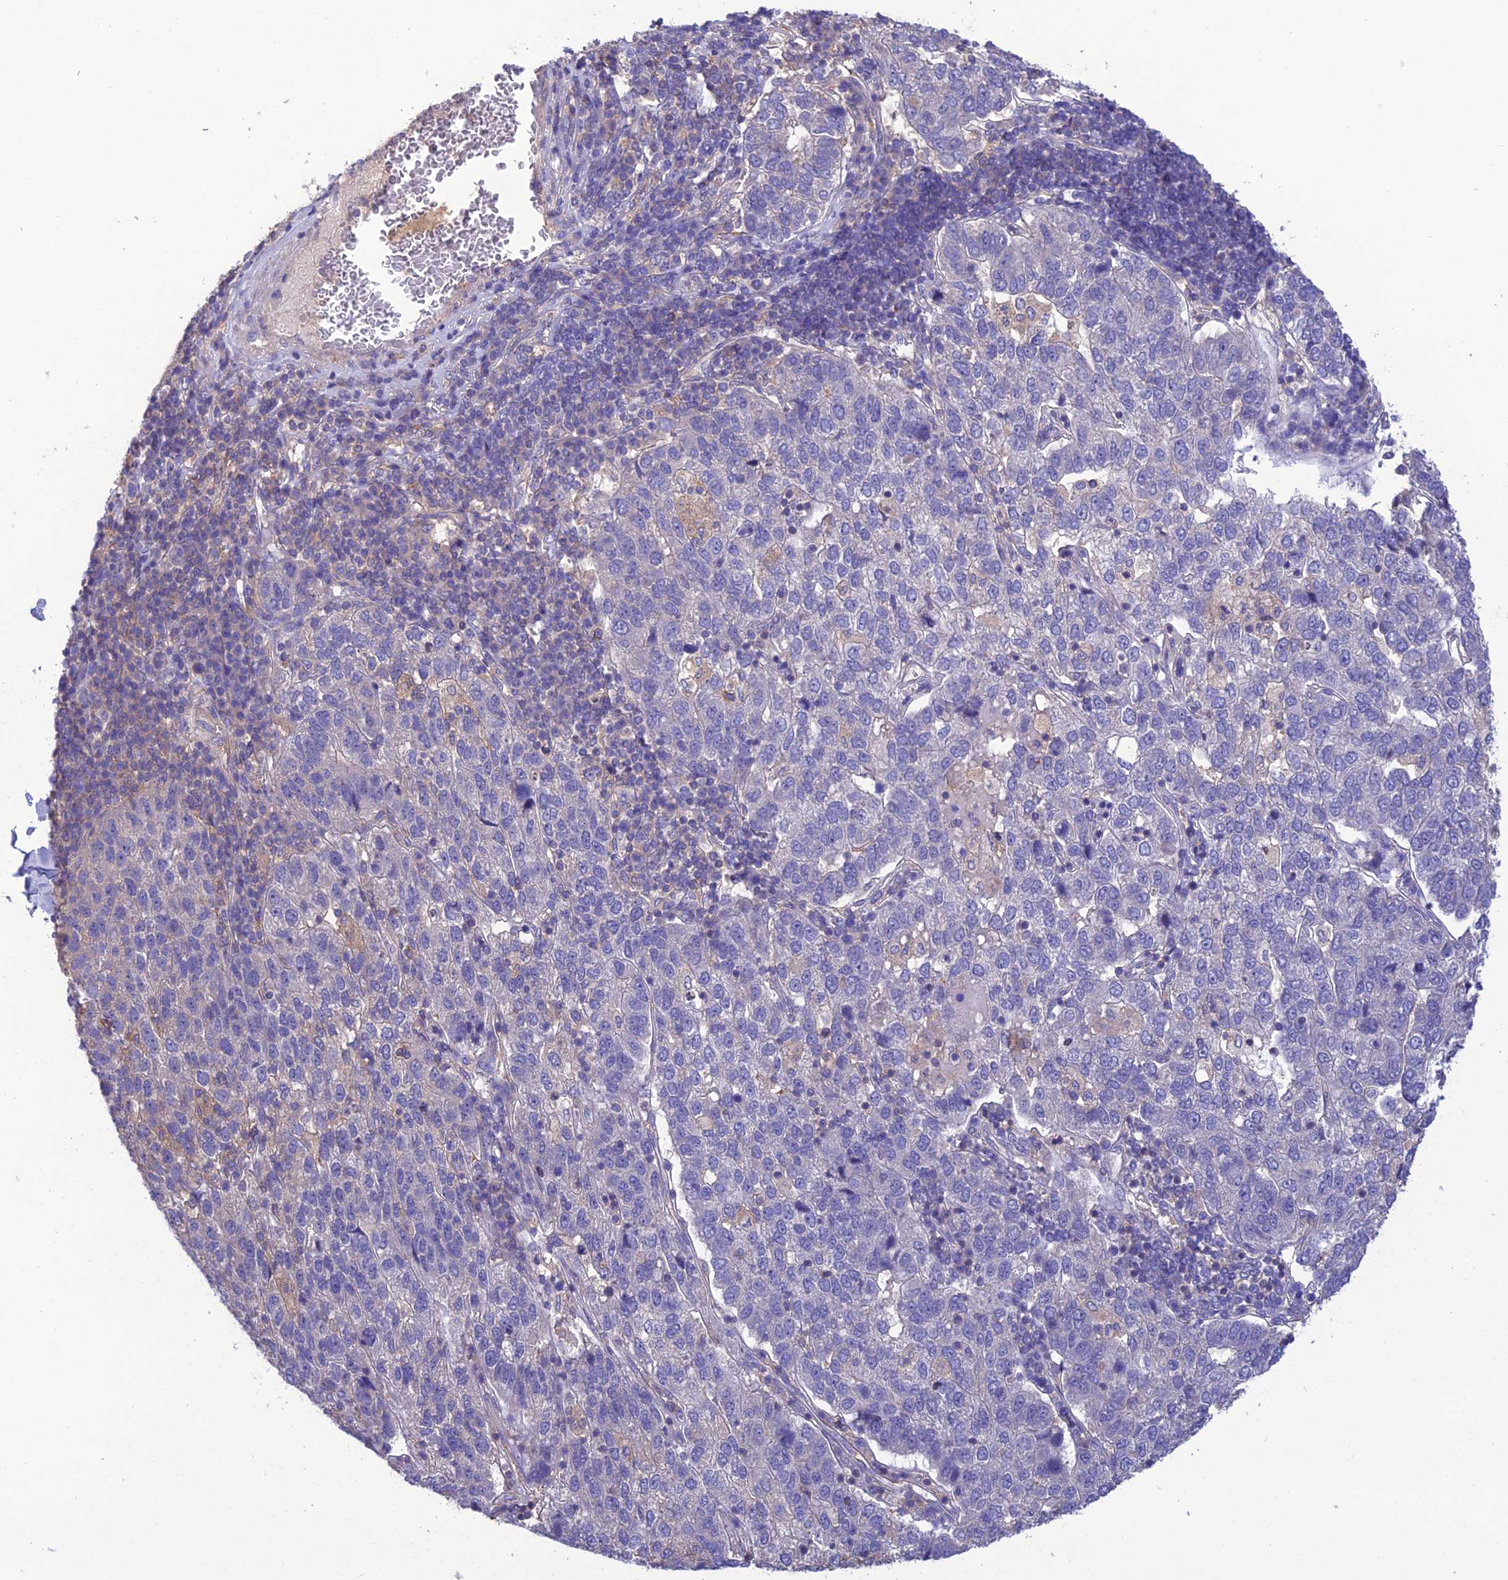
{"staining": {"intensity": "negative", "quantity": "none", "location": "none"}, "tissue": "pancreatic cancer", "cell_type": "Tumor cells", "image_type": "cancer", "snomed": [{"axis": "morphology", "description": "Adenocarcinoma, NOS"}, {"axis": "topography", "description": "Pancreas"}], "caption": "IHC micrograph of pancreatic cancer stained for a protein (brown), which demonstrates no staining in tumor cells. (IHC, brightfield microscopy, high magnification).", "gene": "SNX24", "patient": {"sex": "female", "age": 61}}